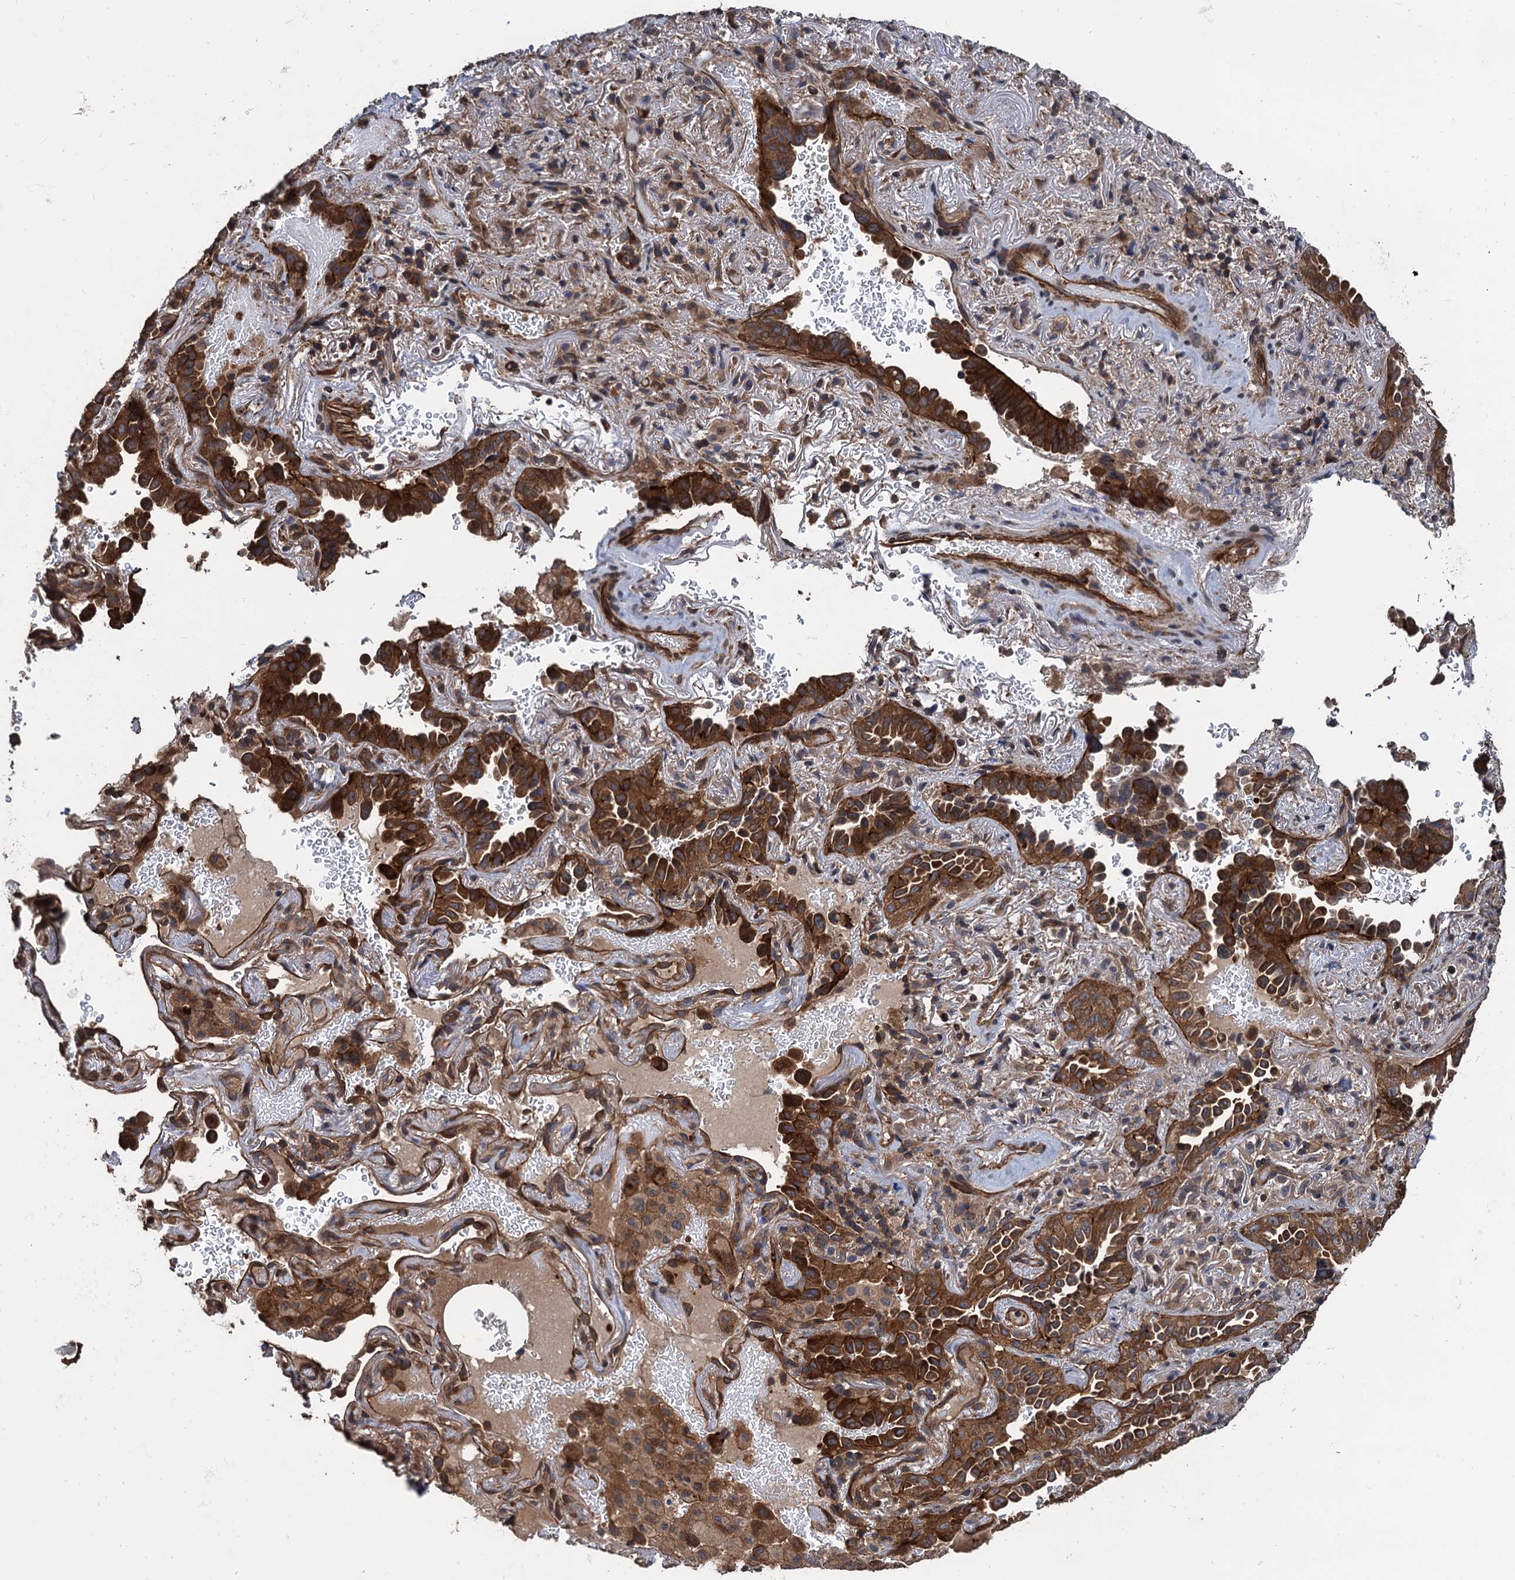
{"staining": {"intensity": "strong", "quantity": ">75%", "location": "cytoplasmic/membranous"}, "tissue": "lung cancer", "cell_type": "Tumor cells", "image_type": "cancer", "snomed": [{"axis": "morphology", "description": "Adenocarcinoma, NOS"}, {"axis": "topography", "description": "Lung"}], "caption": "This is a photomicrograph of immunohistochemistry staining of lung cancer, which shows strong positivity in the cytoplasmic/membranous of tumor cells.", "gene": "PPP4R1", "patient": {"sex": "female", "age": 69}}